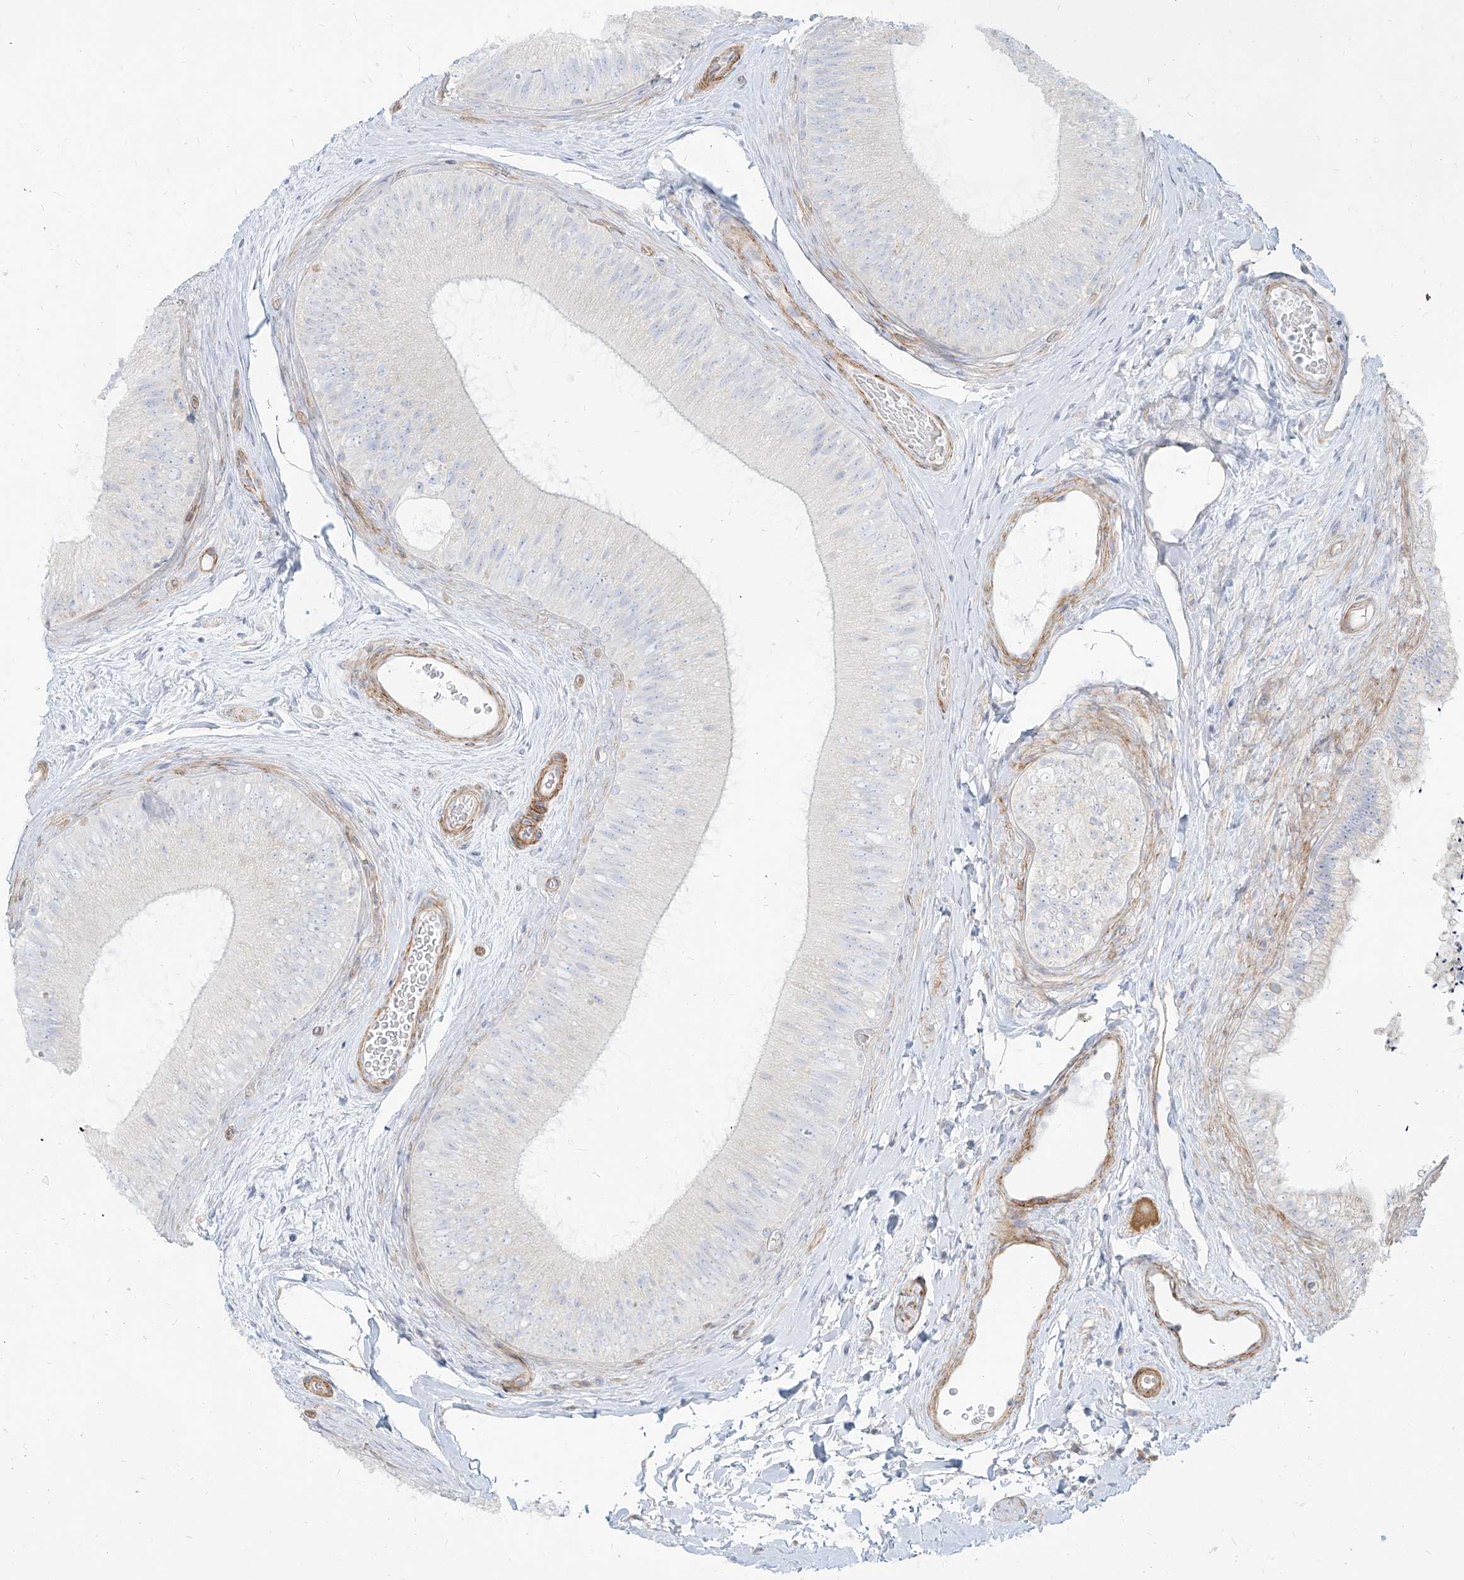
{"staining": {"intensity": "negative", "quantity": "none", "location": "none"}, "tissue": "epididymis", "cell_type": "Glandular cells", "image_type": "normal", "snomed": [{"axis": "morphology", "description": "Normal tissue, NOS"}, {"axis": "topography", "description": "Epididymis"}], "caption": "High magnification brightfield microscopy of unremarkable epididymis stained with DAB (3,3'-diaminobenzidine) (brown) and counterstained with hematoxylin (blue): glandular cells show no significant positivity. Brightfield microscopy of immunohistochemistry (IHC) stained with DAB (brown) and hematoxylin (blue), captured at high magnification.", "gene": "ITPKB", "patient": {"sex": "male", "age": 45}}